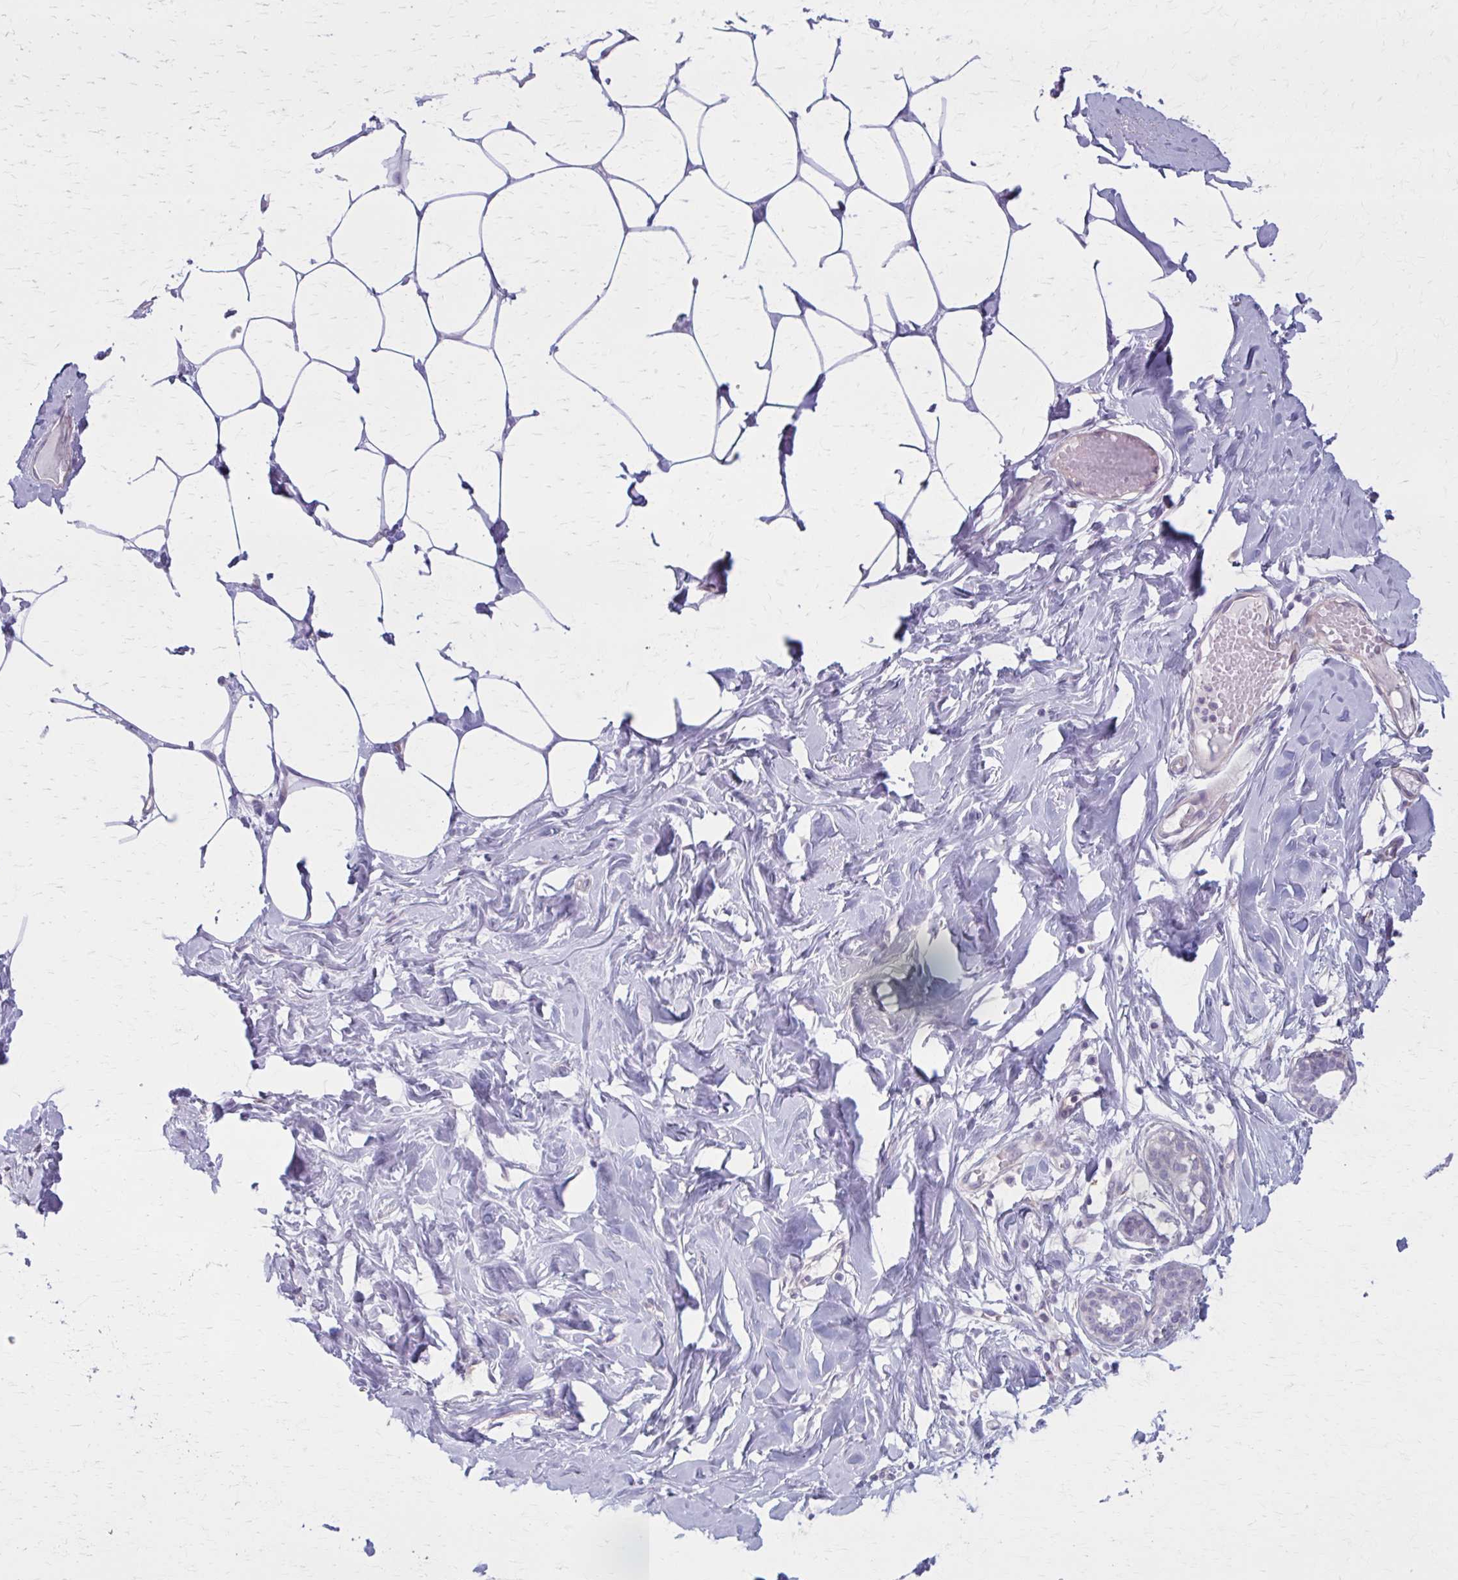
{"staining": {"intensity": "negative", "quantity": "none", "location": "none"}, "tissue": "breast", "cell_type": "Adipocytes", "image_type": "normal", "snomed": [{"axis": "morphology", "description": "Normal tissue, NOS"}, {"axis": "topography", "description": "Breast"}], "caption": "IHC of unremarkable human breast shows no expression in adipocytes. (DAB immunohistochemistry with hematoxylin counter stain).", "gene": "NUMBL", "patient": {"sex": "female", "age": 27}}